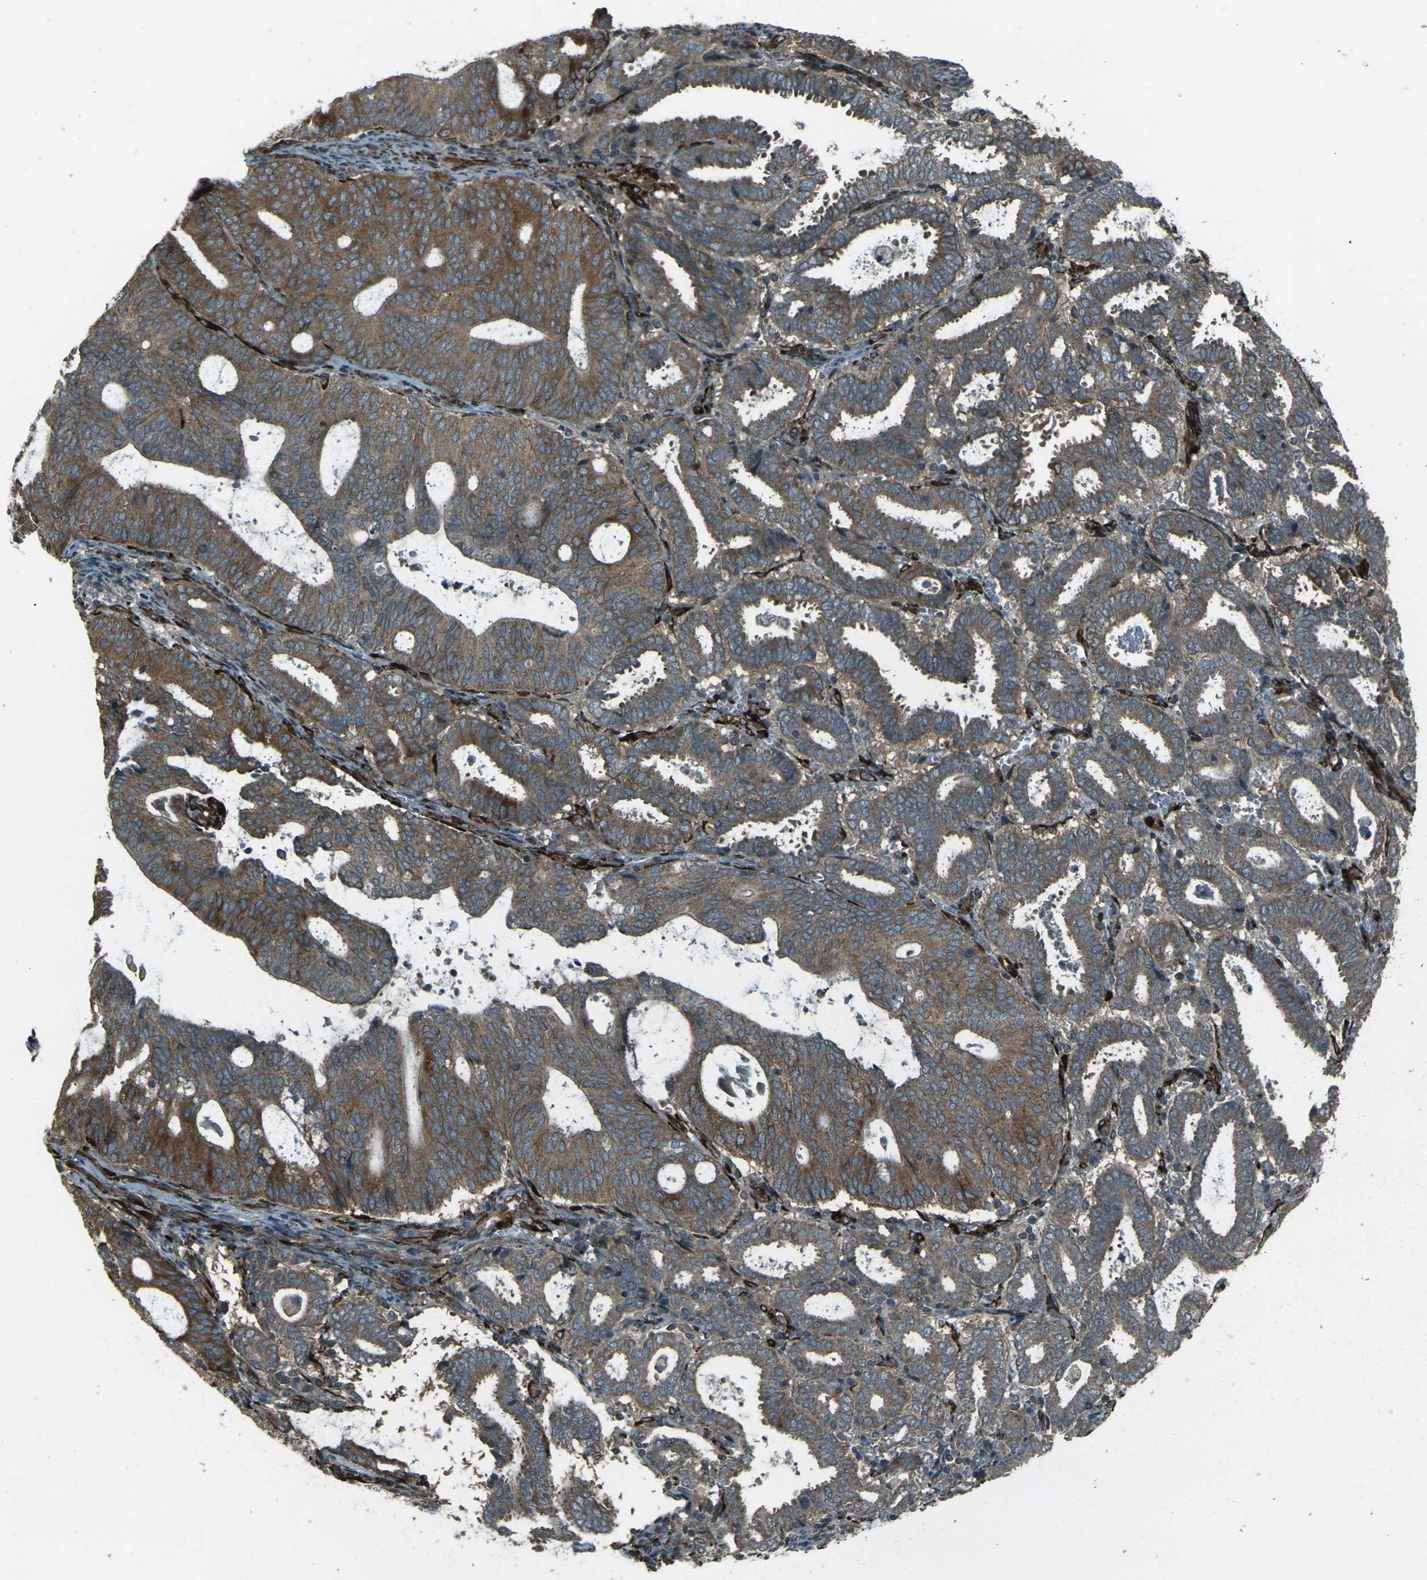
{"staining": {"intensity": "strong", "quantity": ">75%", "location": "cytoplasmic/membranous"}, "tissue": "endometrial cancer", "cell_type": "Tumor cells", "image_type": "cancer", "snomed": [{"axis": "morphology", "description": "Adenocarcinoma, NOS"}, {"axis": "topography", "description": "Uterus"}], "caption": "Endometrial cancer stained with a protein marker exhibits strong staining in tumor cells.", "gene": "LSMEM1", "patient": {"sex": "female", "age": 83}}